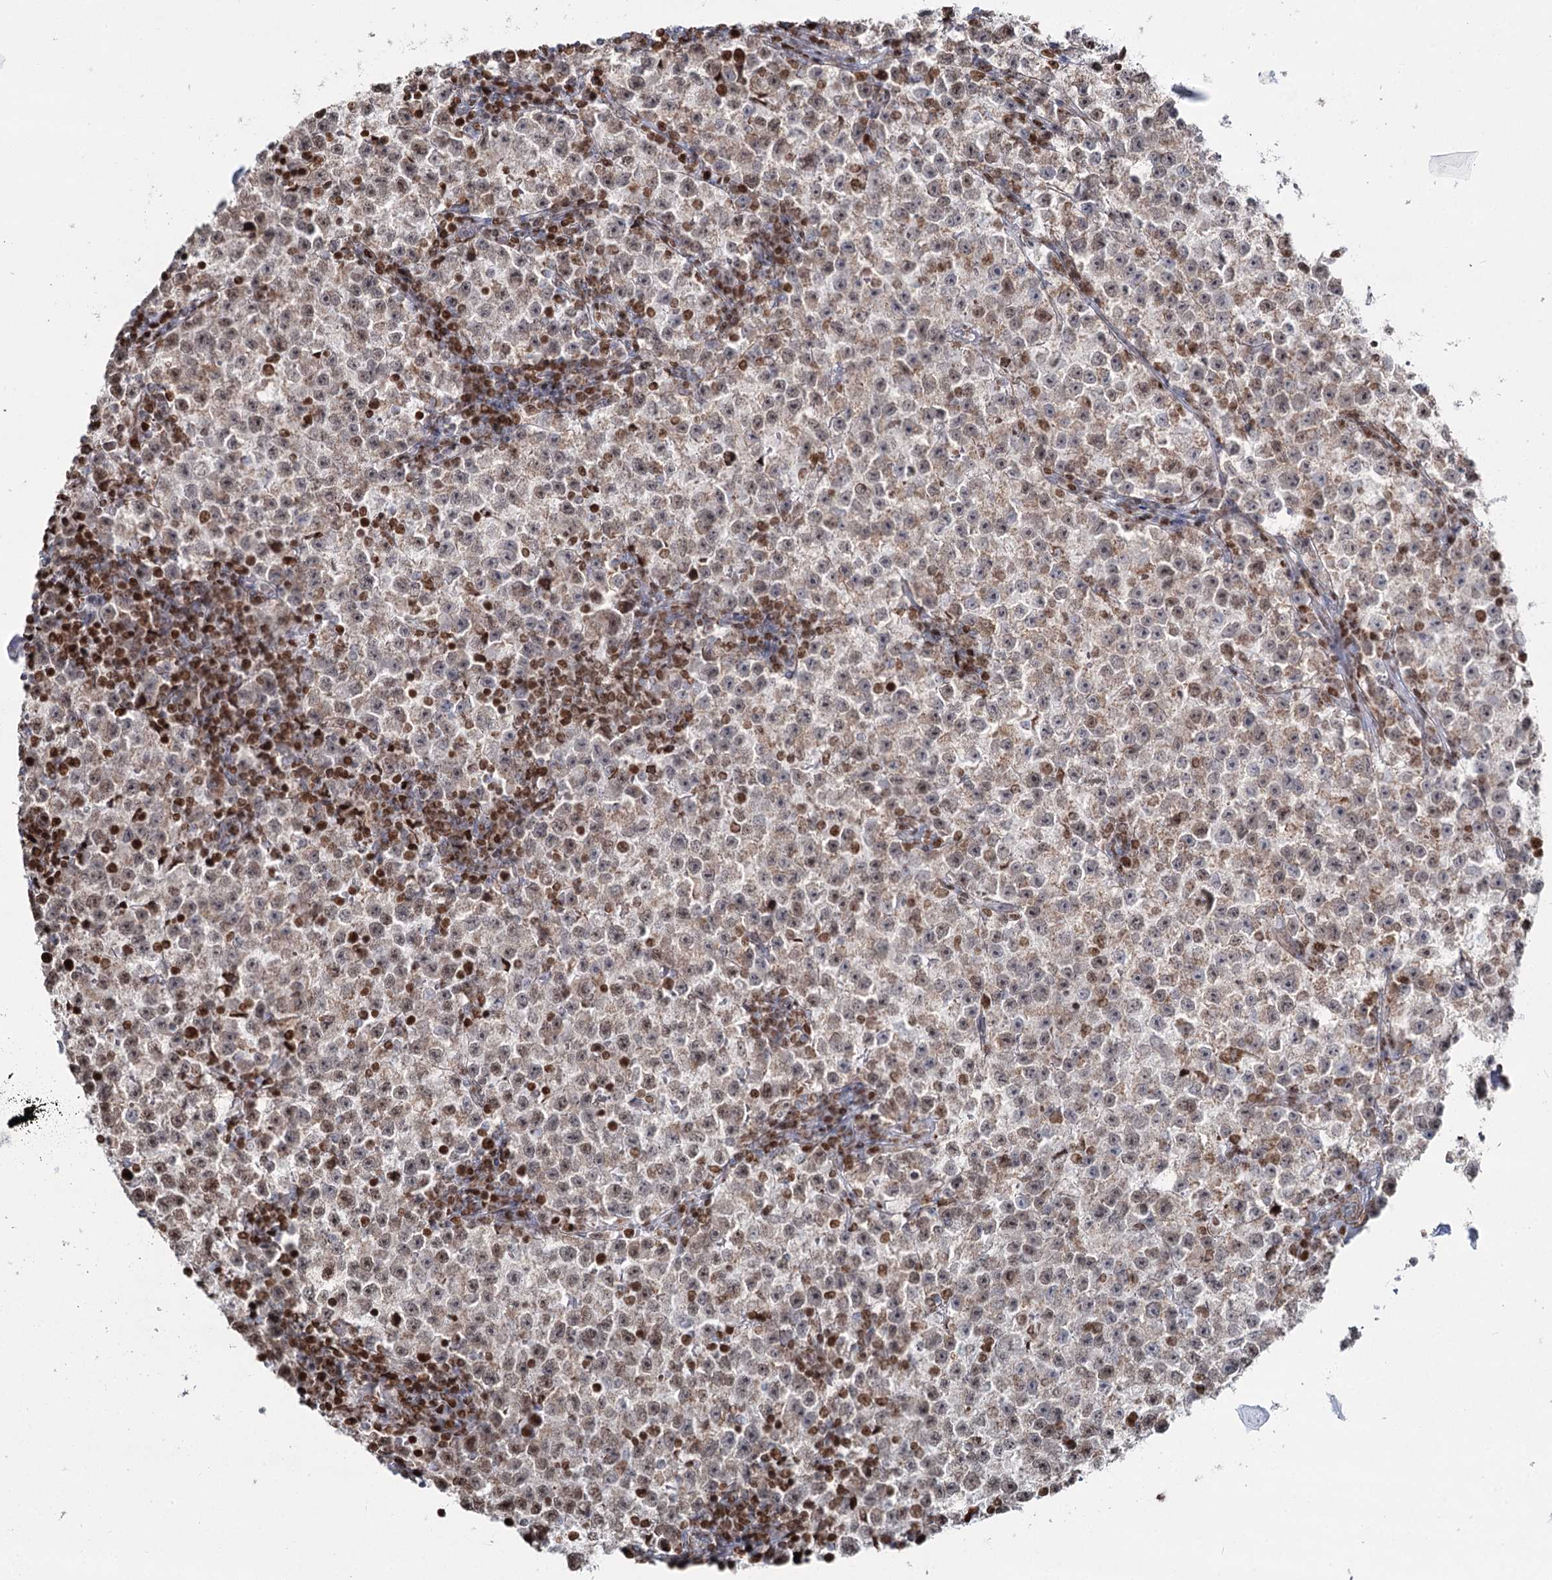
{"staining": {"intensity": "weak", "quantity": ">75%", "location": "cytoplasmic/membranous,nuclear"}, "tissue": "testis cancer", "cell_type": "Tumor cells", "image_type": "cancer", "snomed": [{"axis": "morphology", "description": "Seminoma, NOS"}, {"axis": "topography", "description": "Testis"}], "caption": "Immunohistochemical staining of human testis cancer (seminoma) demonstrates low levels of weak cytoplasmic/membranous and nuclear staining in approximately >75% of tumor cells.", "gene": "PDHX", "patient": {"sex": "male", "age": 22}}